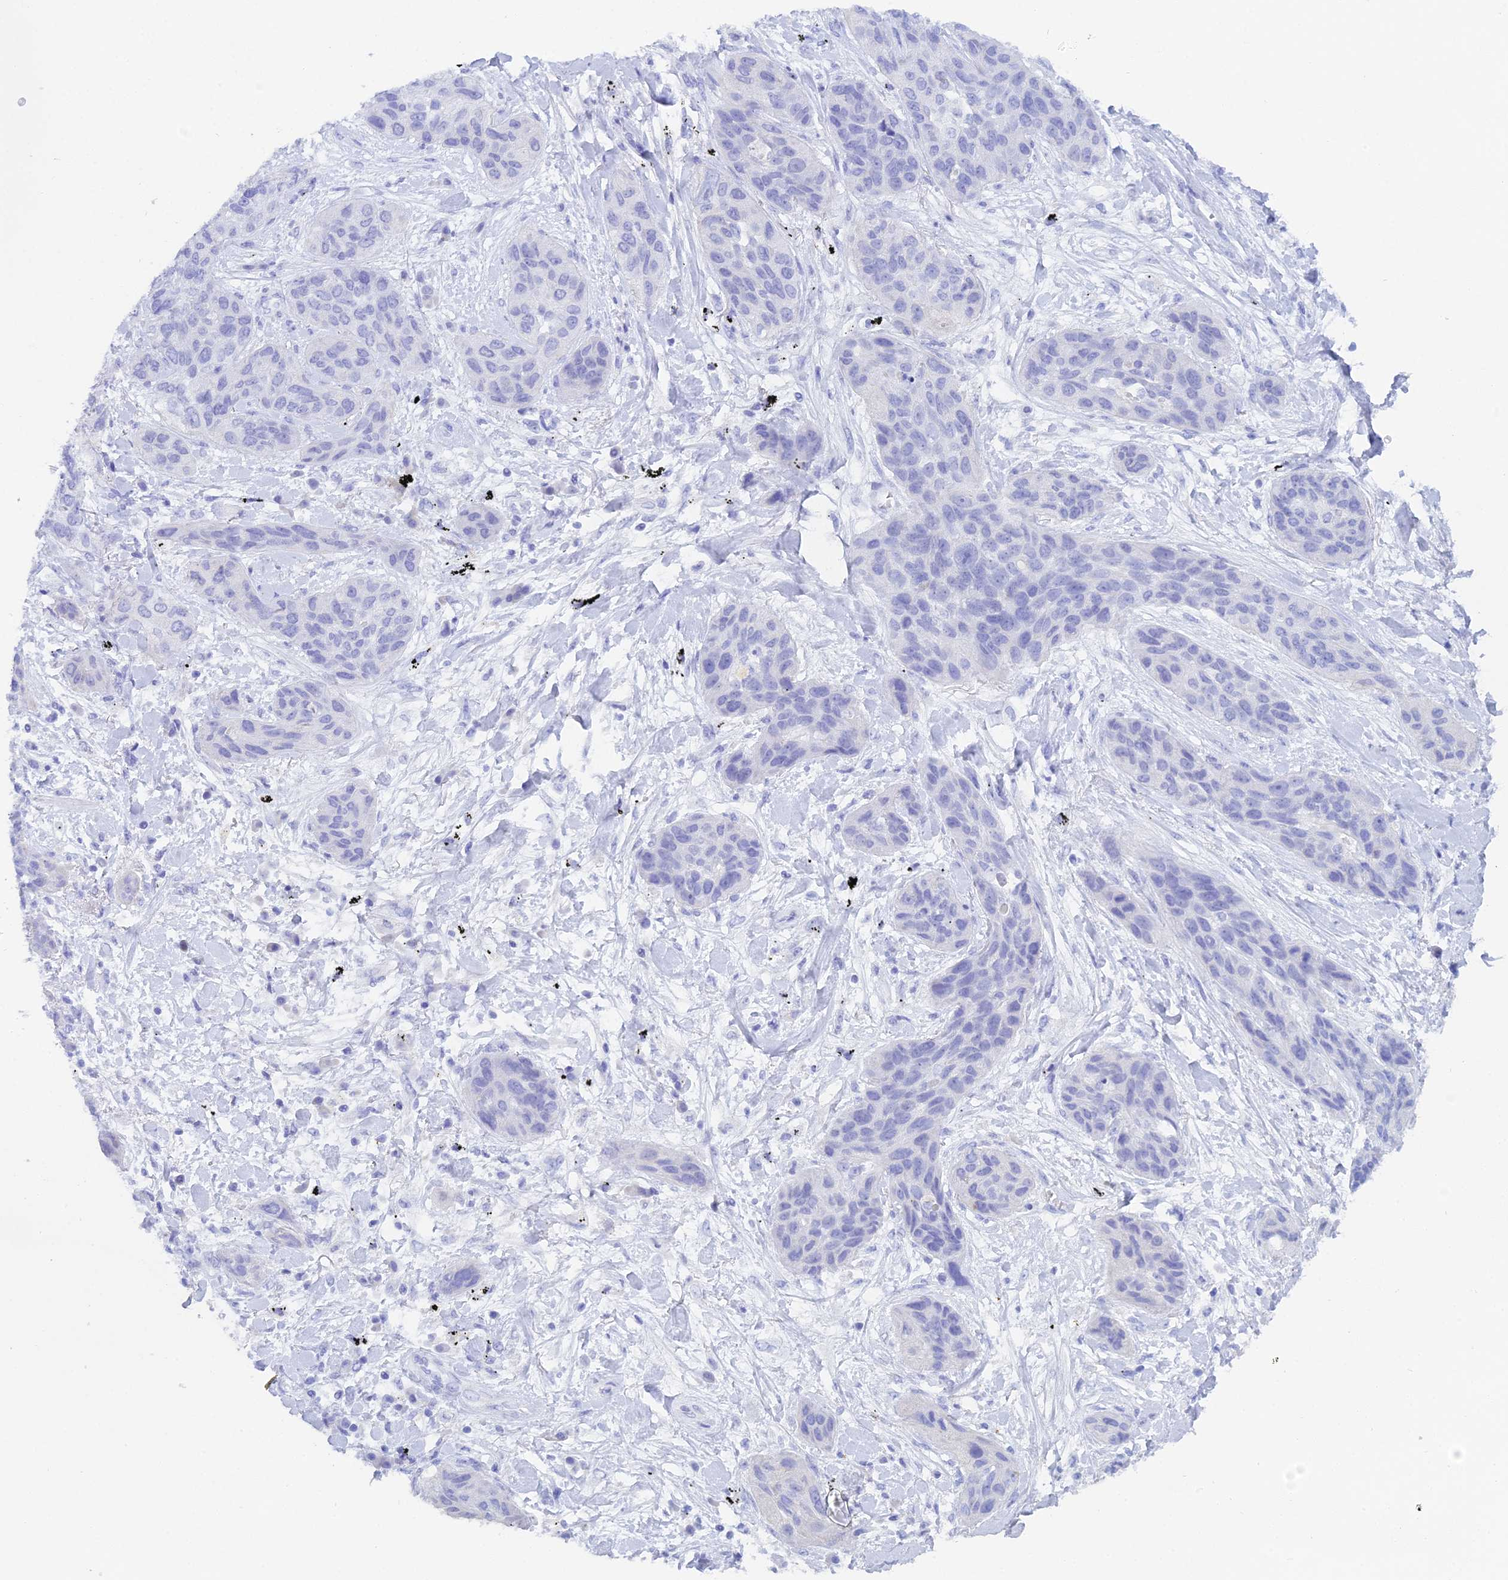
{"staining": {"intensity": "negative", "quantity": "none", "location": "none"}, "tissue": "lung cancer", "cell_type": "Tumor cells", "image_type": "cancer", "snomed": [{"axis": "morphology", "description": "Squamous cell carcinoma, NOS"}, {"axis": "topography", "description": "Lung"}], "caption": "An immunohistochemistry (IHC) micrograph of lung cancer (squamous cell carcinoma) is shown. There is no staining in tumor cells of lung cancer (squamous cell carcinoma).", "gene": "REG1A", "patient": {"sex": "female", "age": 70}}